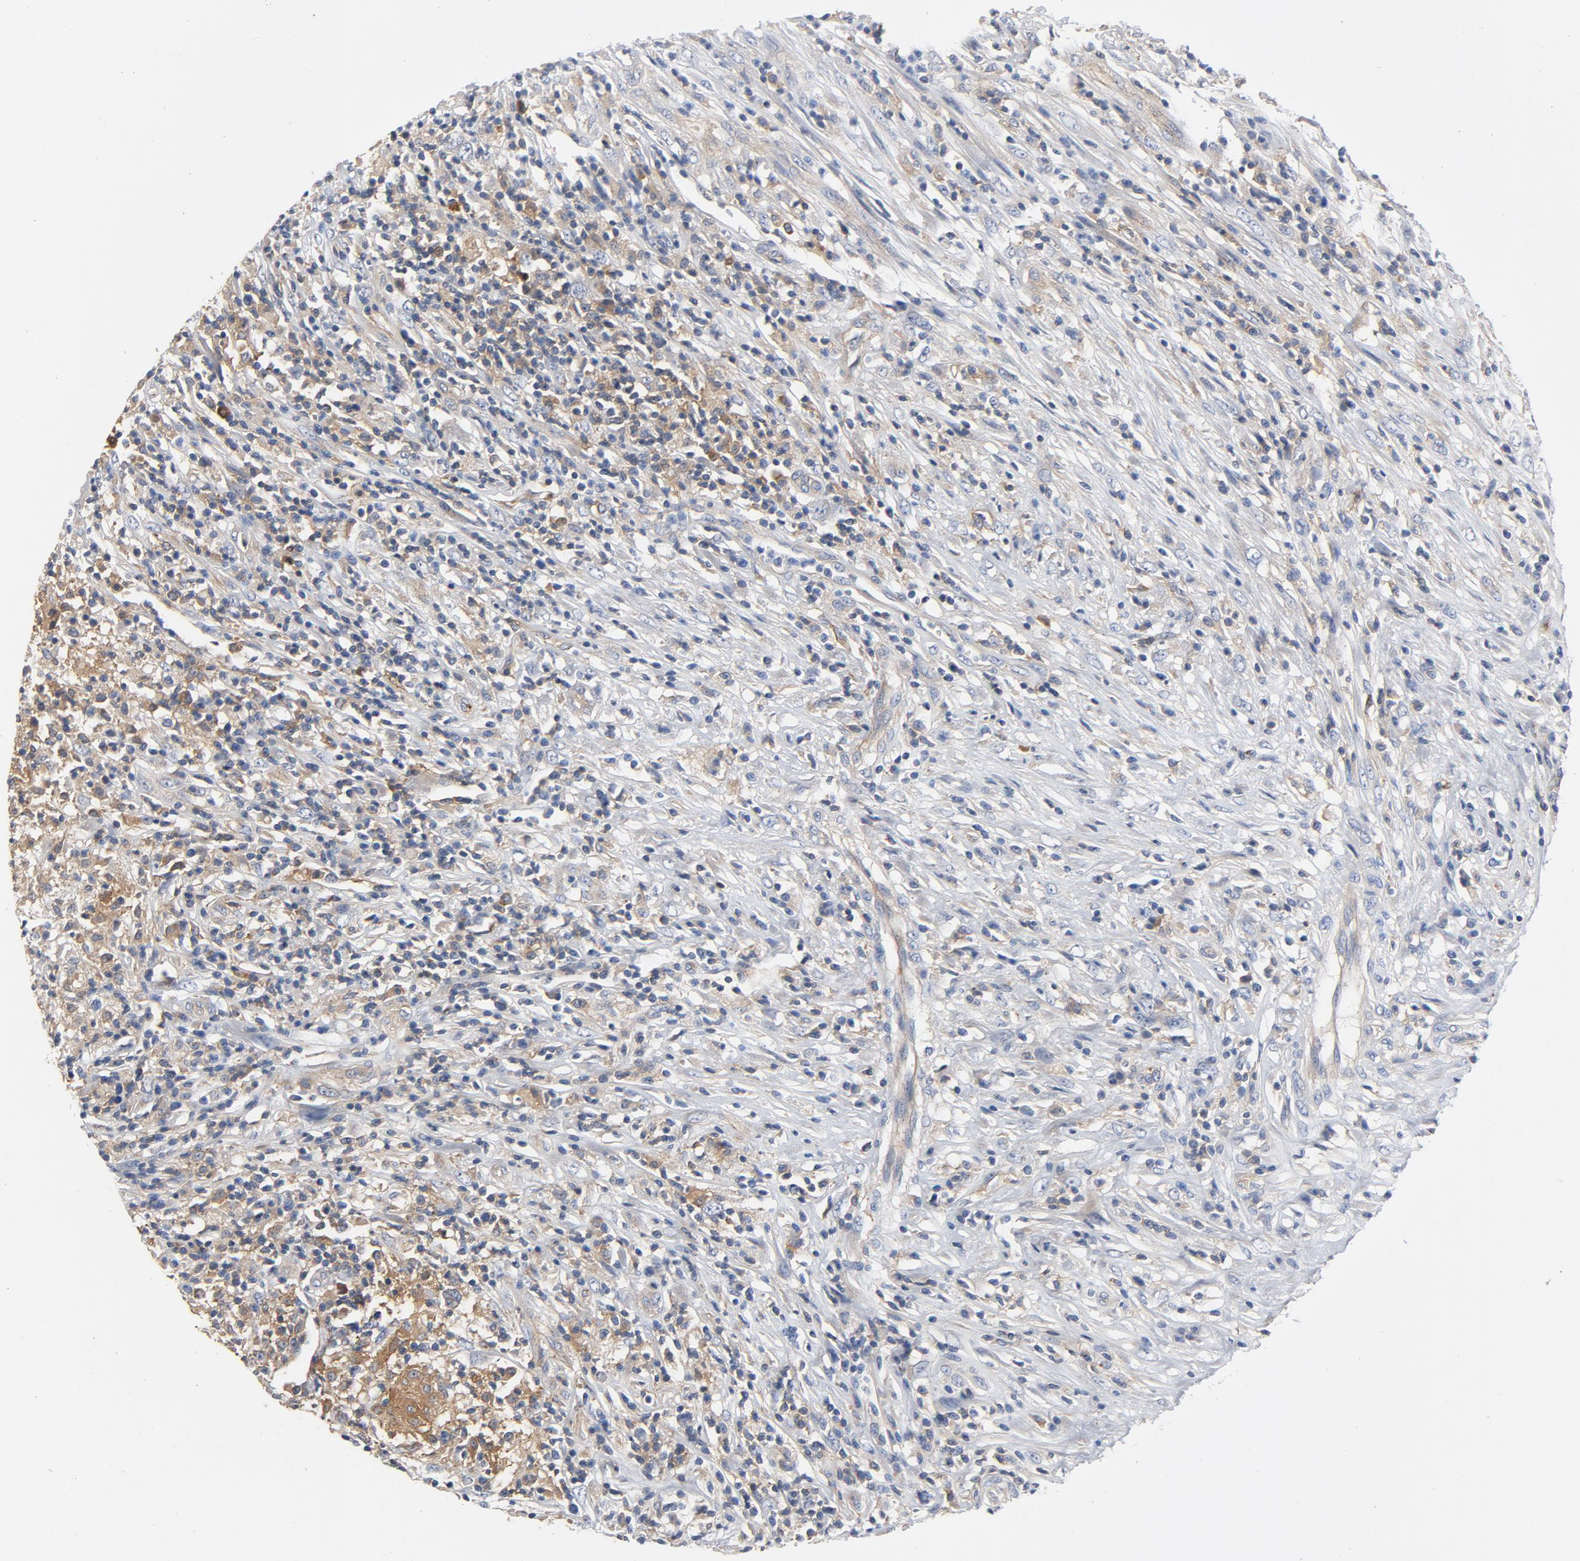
{"staining": {"intensity": "moderate", "quantity": "<25%", "location": "cytoplasmic/membranous"}, "tissue": "lymphoma", "cell_type": "Tumor cells", "image_type": "cancer", "snomed": [{"axis": "morphology", "description": "Malignant lymphoma, non-Hodgkin's type, High grade"}, {"axis": "topography", "description": "Lymph node"}], "caption": "Brown immunohistochemical staining in lymphoma demonstrates moderate cytoplasmic/membranous expression in approximately <25% of tumor cells.", "gene": "SRC", "patient": {"sex": "female", "age": 84}}